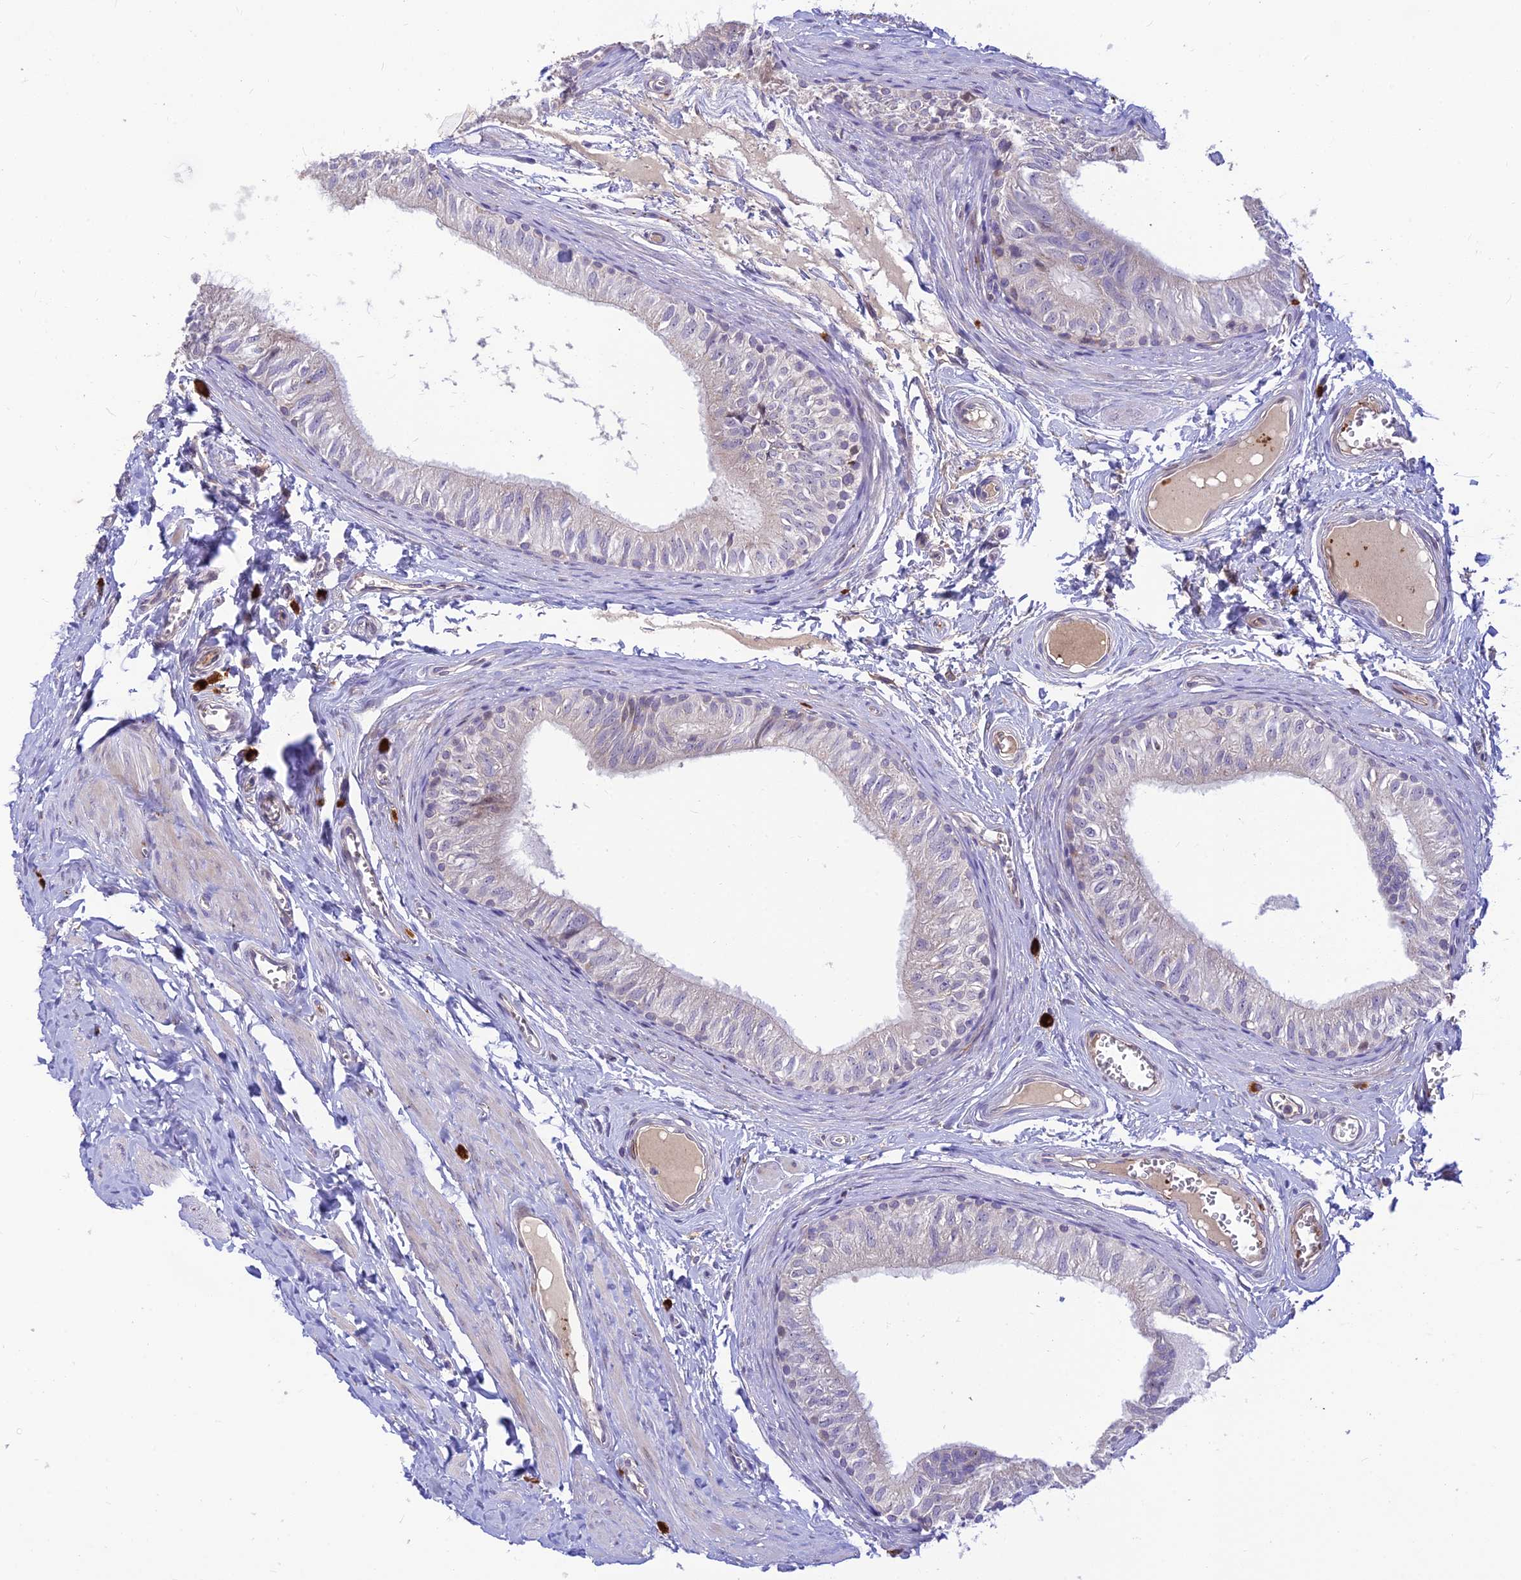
{"staining": {"intensity": "weak", "quantity": "<25%", "location": "cytoplasmic/membranous"}, "tissue": "epididymis", "cell_type": "Glandular cells", "image_type": "normal", "snomed": [{"axis": "morphology", "description": "Normal tissue, NOS"}, {"axis": "topography", "description": "Epididymis"}], "caption": "The immunohistochemistry (IHC) image has no significant expression in glandular cells of epididymis.", "gene": "ASPDH", "patient": {"sex": "male", "age": 42}}